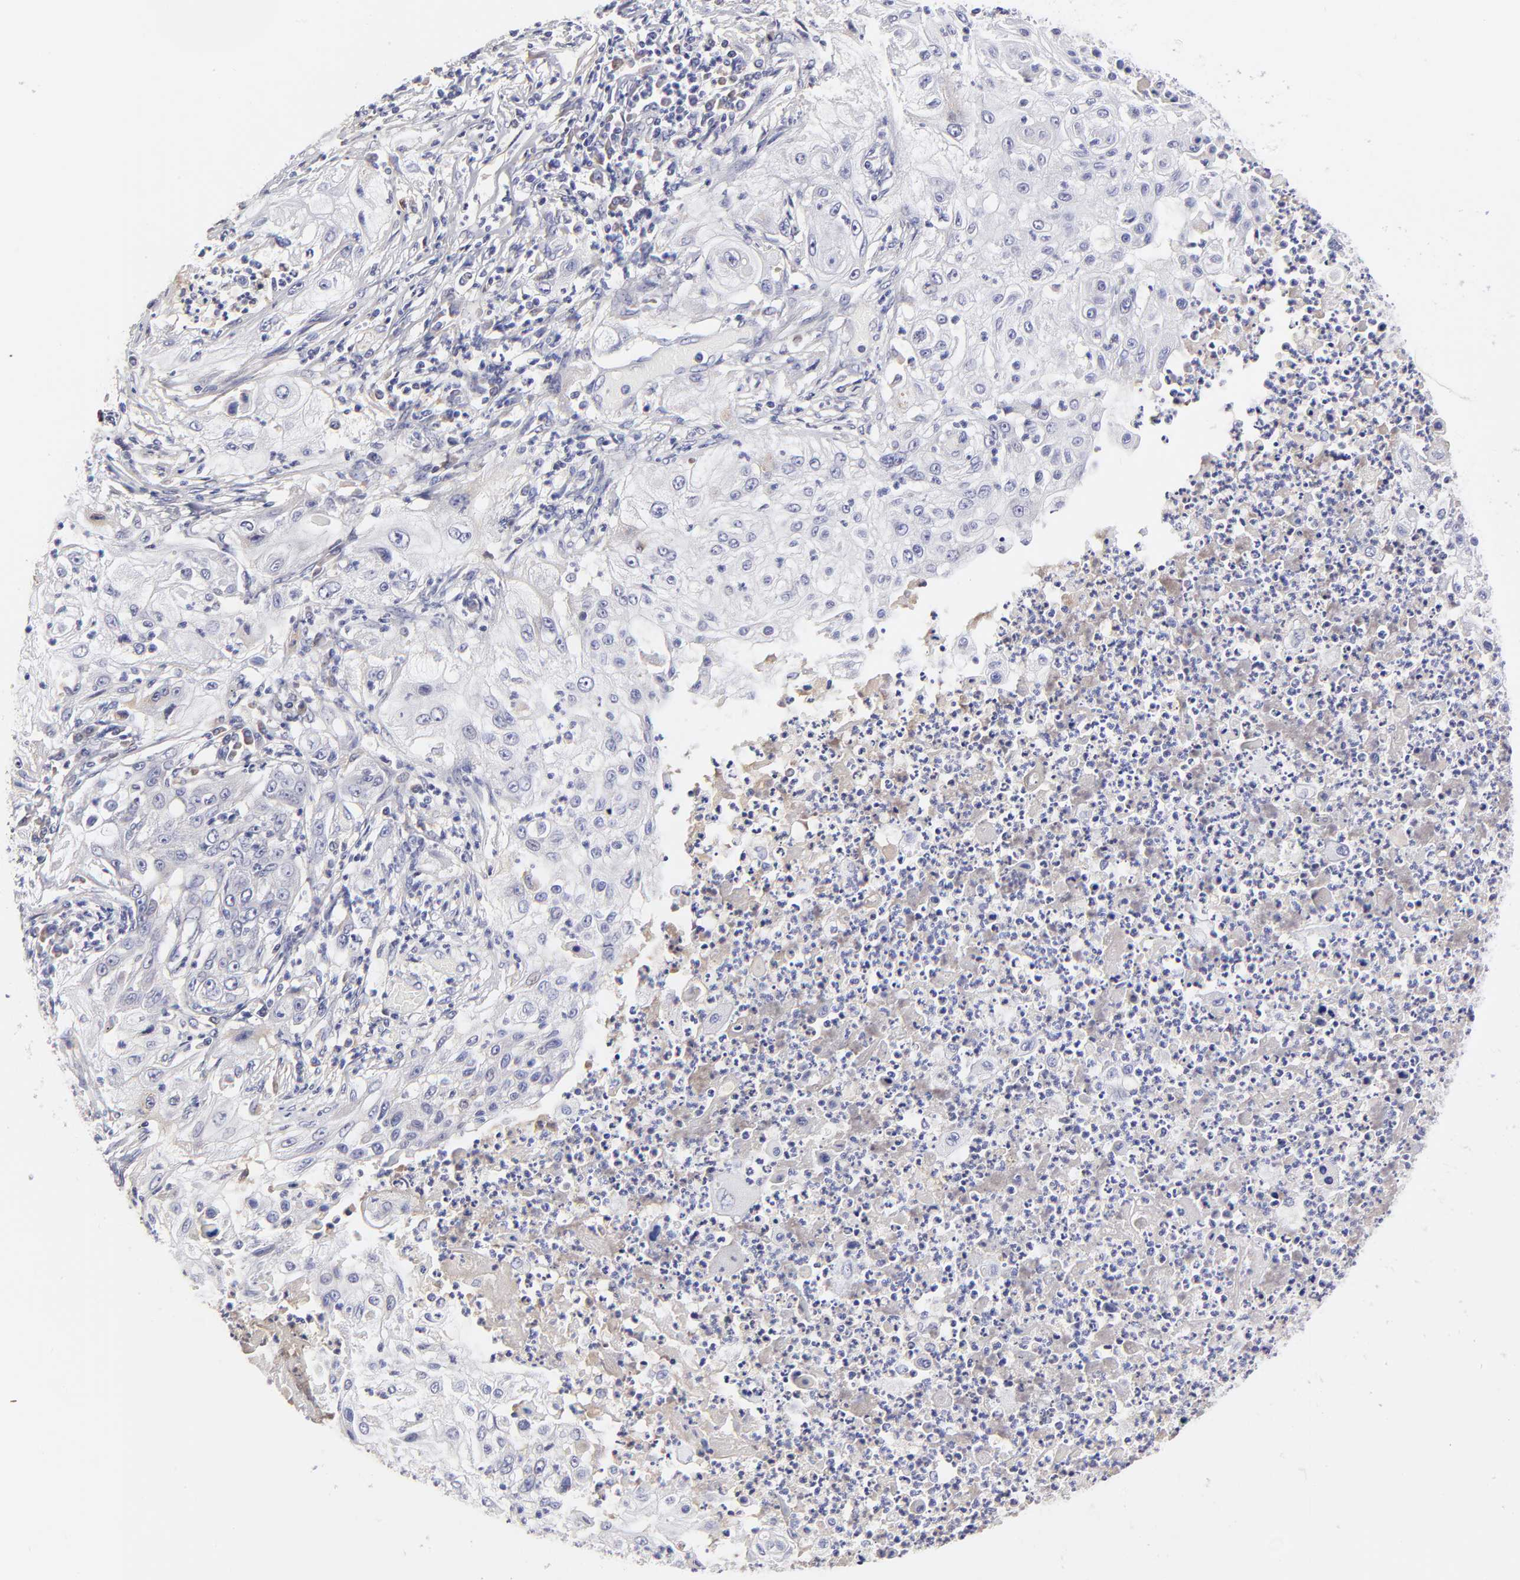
{"staining": {"intensity": "negative", "quantity": "none", "location": "none"}, "tissue": "lung cancer", "cell_type": "Tumor cells", "image_type": "cancer", "snomed": [{"axis": "morphology", "description": "Inflammation, NOS"}, {"axis": "morphology", "description": "Squamous cell carcinoma, NOS"}, {"axis": "topography", "description": "Lymph node"}, {"axis": "topography", "description": "Soft tissue"}, {"axis": "topography", "description": "Lung"}], "caption": "The photomicrograph reveals no significant positivity in tumor cells of lung cancer. The staining is performed using DAB (3,3'-diaminobenzidine) brown chromogen with nuclei counter-stained in using hematoxylin.", "gene": "BTG2", "patient": {"sex": "male", "age": 66}}